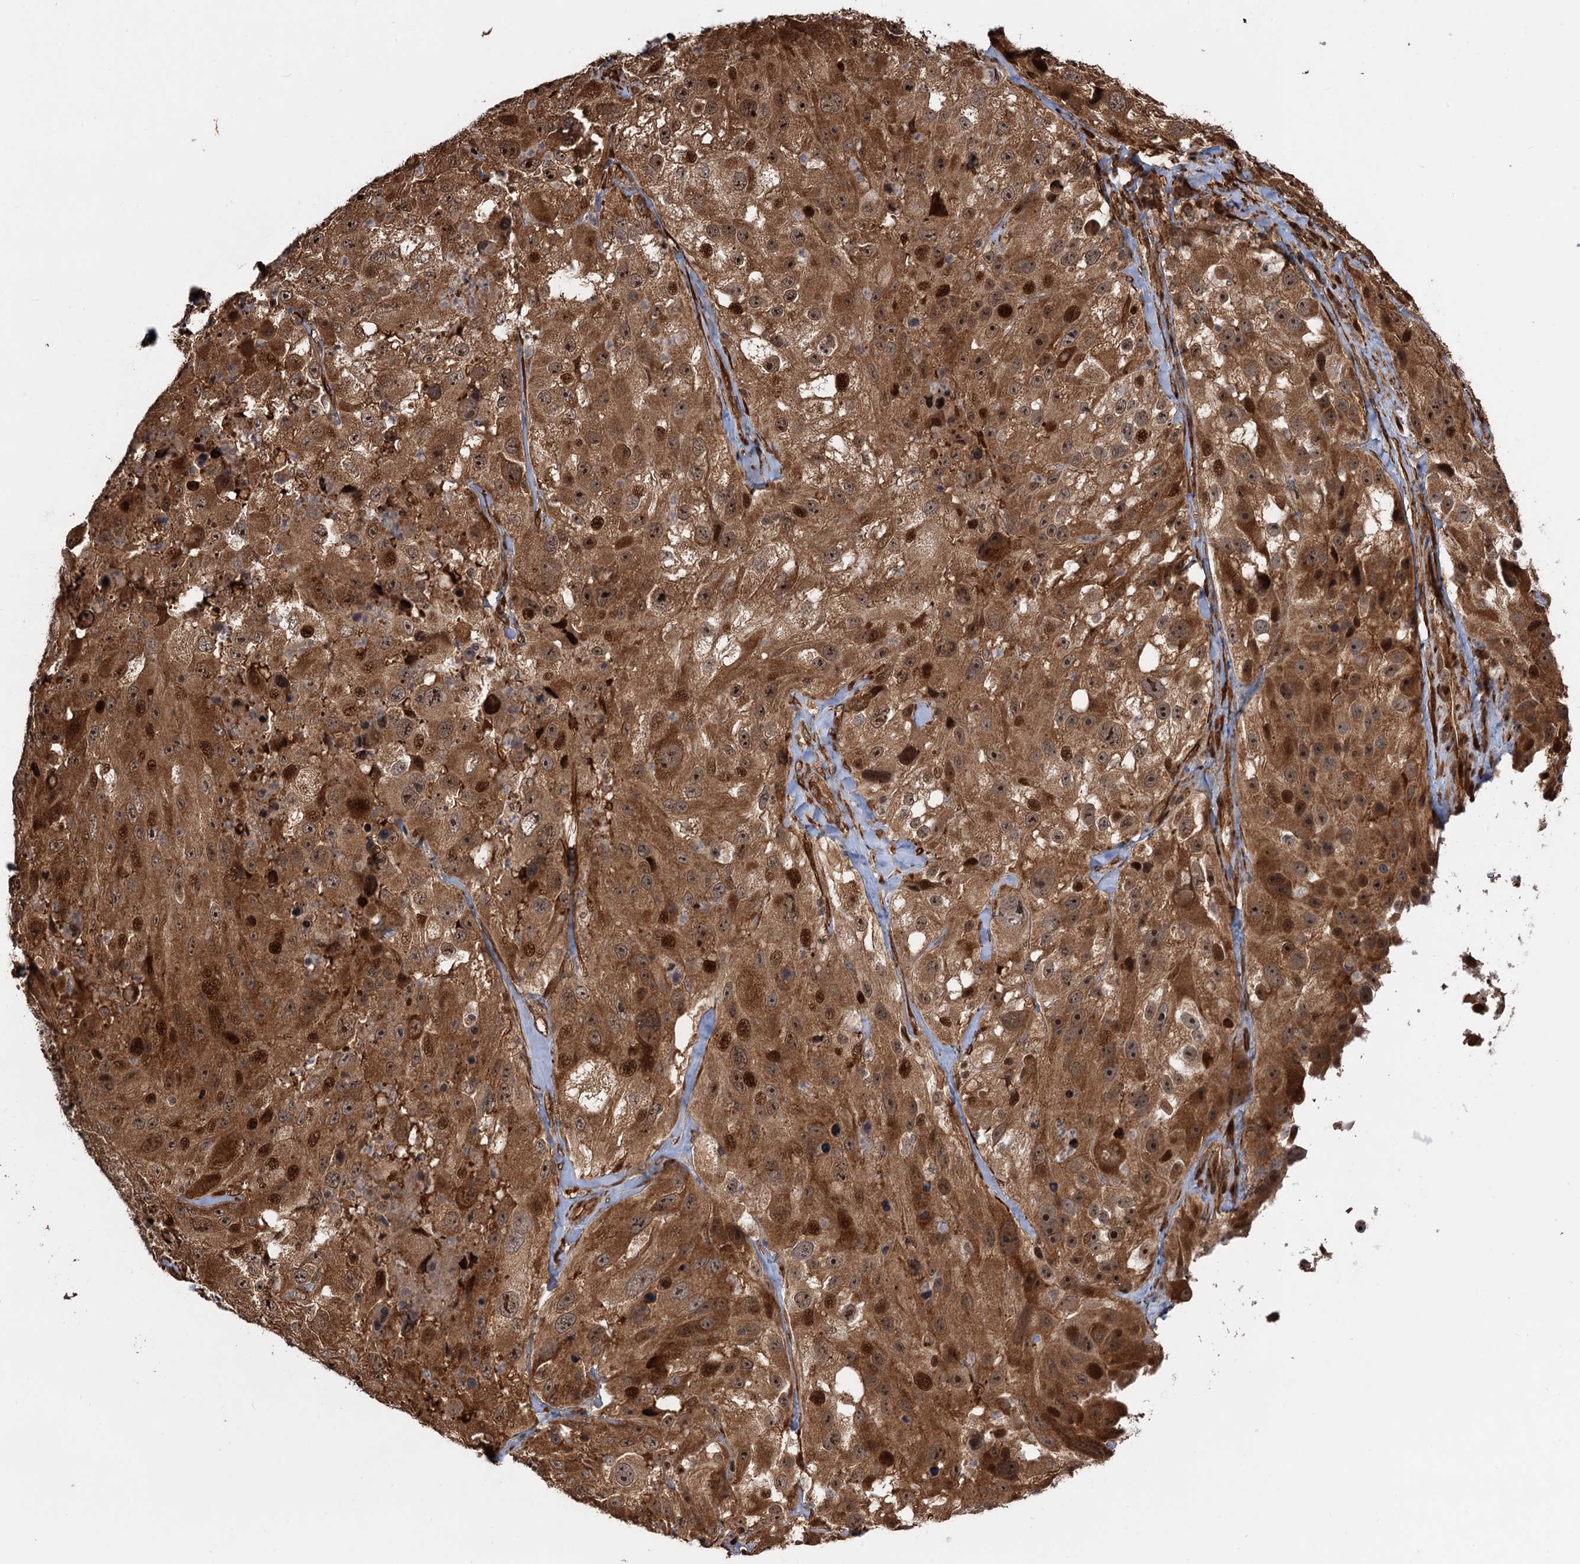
{"staining": {"intensity": "strong", "quantity": ">75%", "location": "cytoplasmic/membranous,nuclear"}, "tissue": "melanoma", "cell_type": "Tumor cells", "image_type": "cancer", "snomed": [{"axis": "morphology", "description": "Malignant melanoma, Metastatic site"}, {"axis": "topography", "description": "Lymph node"}], "caption": "Melanoma stained for a protein (brown) displays strong cytoplasmic/membranous and nuclear positive staining in approximately >75% of tumor cells.", "gene": "SNRNP25", "patient": {"sex": "male", "age": 62}}